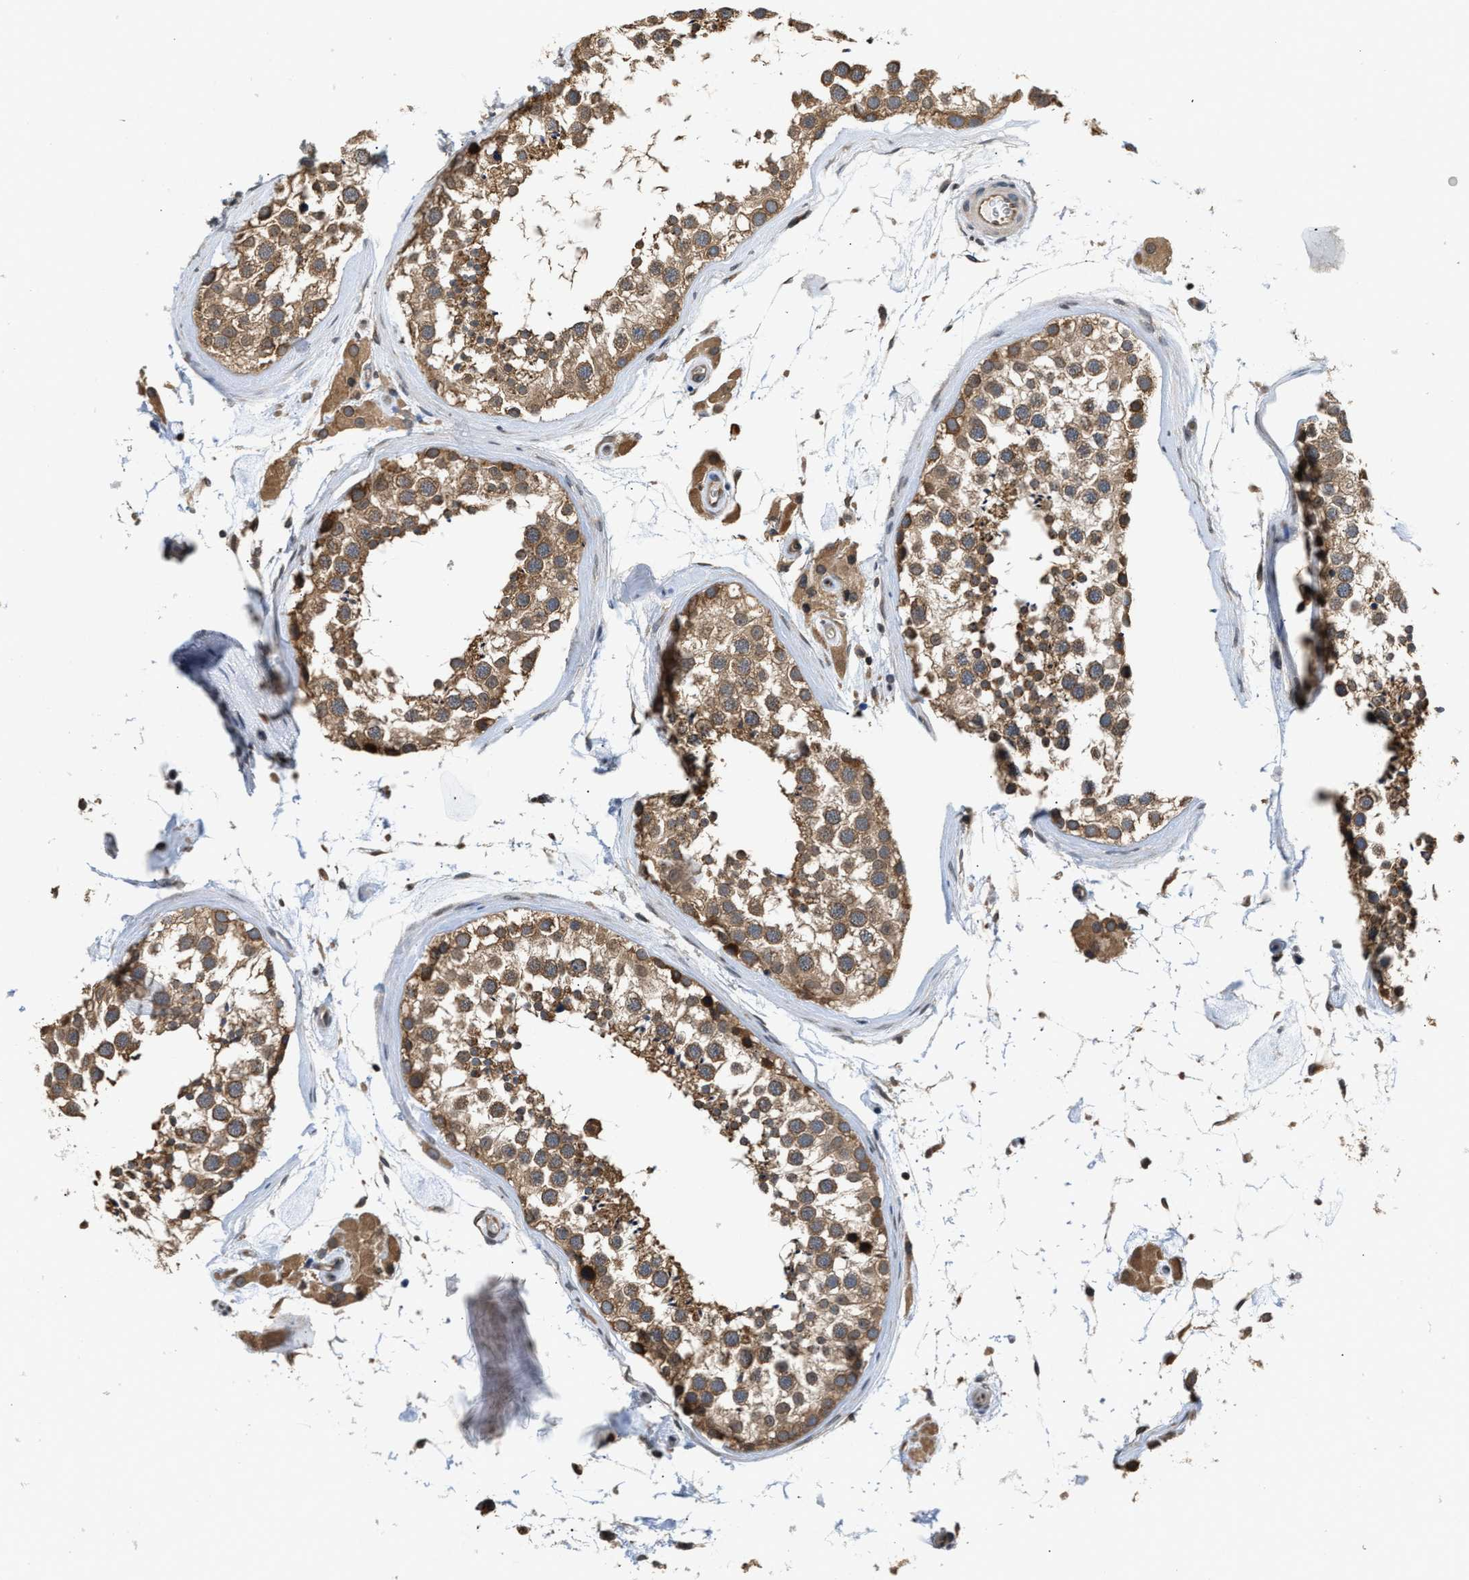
{"staining": {"intensity": "moderate", "quantity": ">75%", "location": "cytoplasmic/membranous"}, "tissue": "testis", "cell_type": "Cells in seminiferous ducts", "image_type": "normal", "snomed": [{"axis": "morphology", "description": "Normal tissue, NOS"}, {"axis": "topography", "description": "Testis"}], "caption": "Immunohistochemical staining of benign human testis reveals medium levels of moderate cytoplasmic/membranous expression in about >75% of cells in seminiferous ducts.", "gene": "RAB29", "patient": {"sex": "male", "age": 46}}